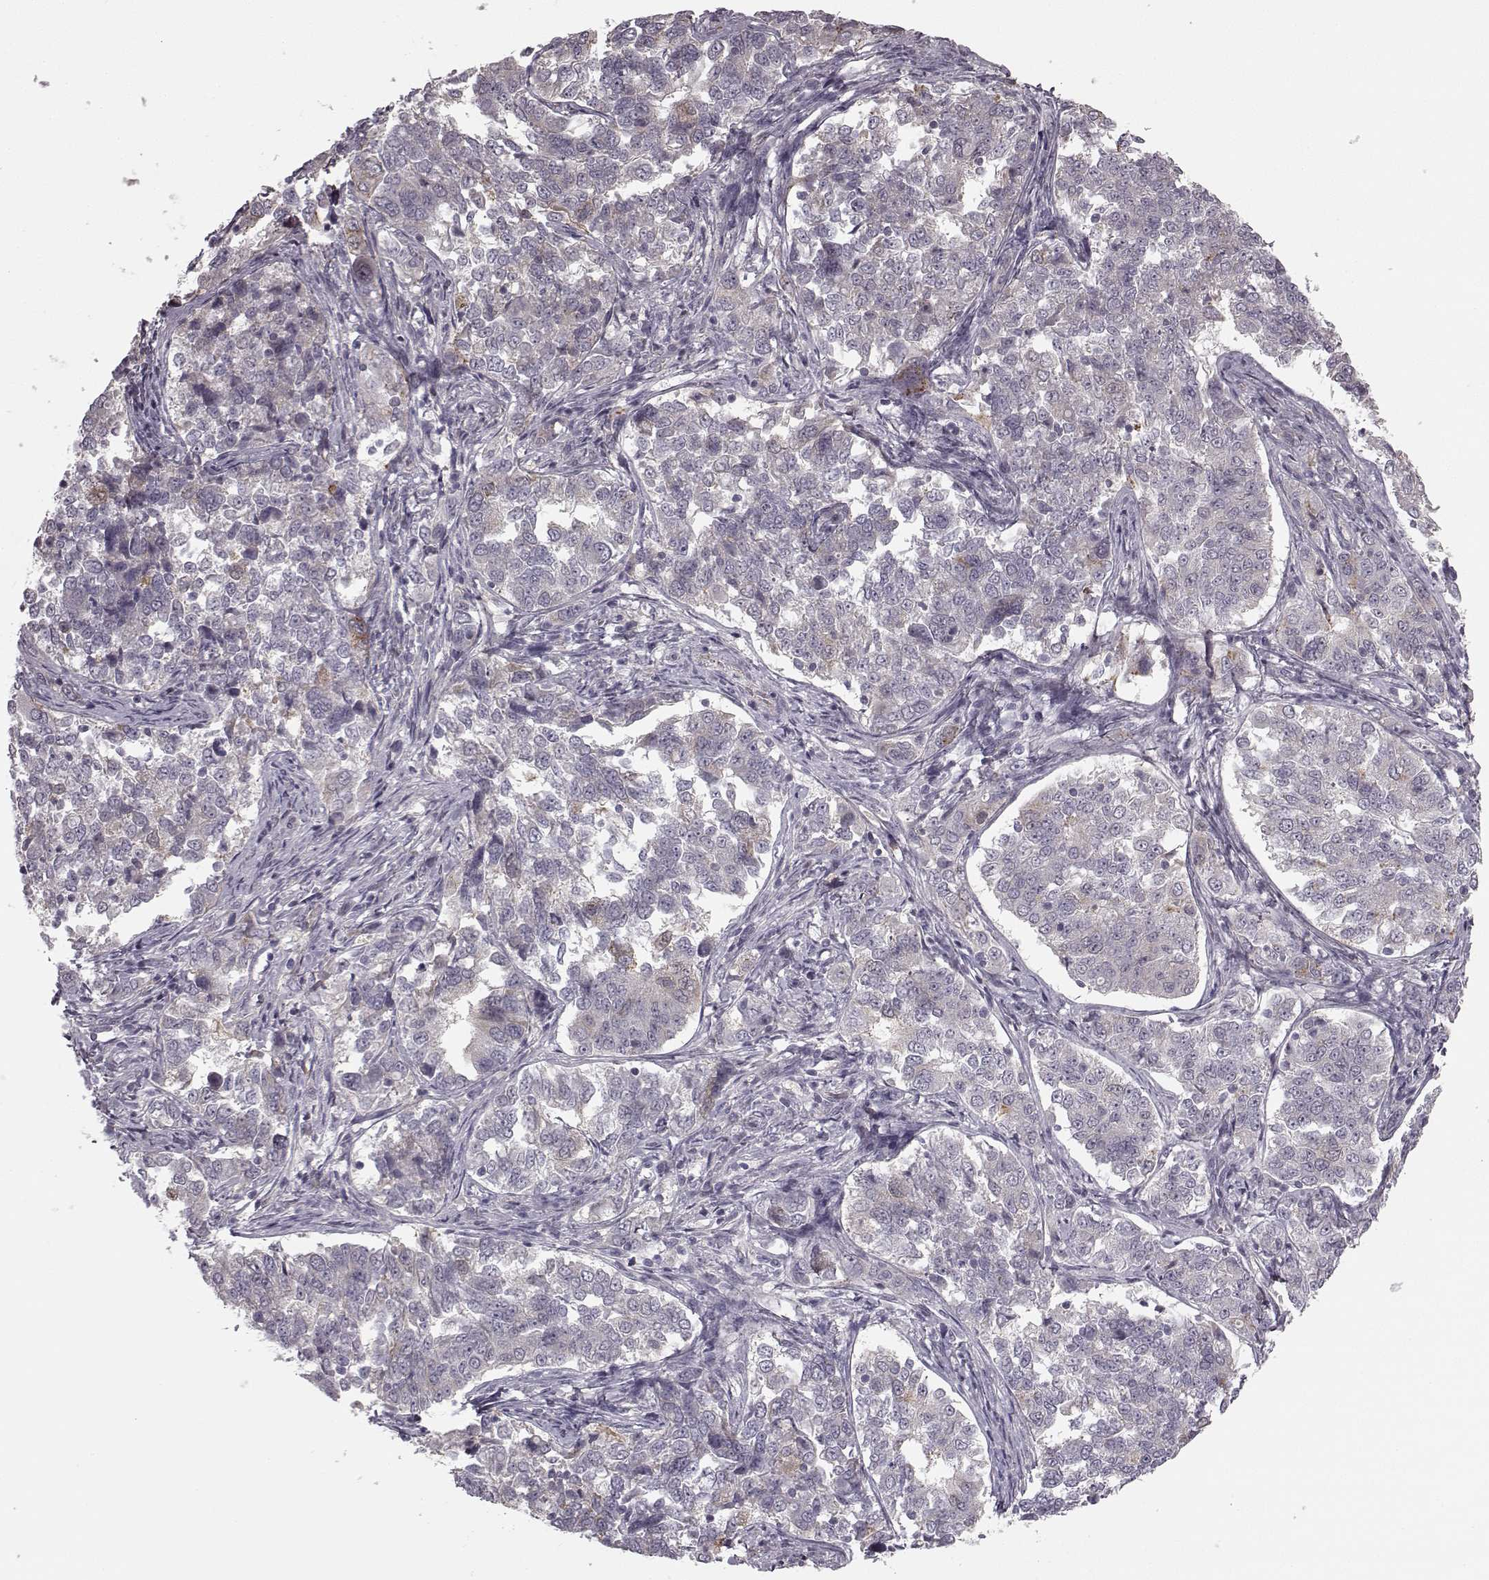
{"staining": {"intensity": "weak", "quantity": "<25%", "location": "cytoplasmic/membranous"}, "tissue": "endometrial cancer", "cell_type": "Tumor cells", "image_type": "cancer", "snomed": [{"axis": "morphology", "description": "Adenocarcinoma, NOS"}, {"axis": "topography", "description": "Endometrium"}], "caption": "Adenocarcinoma (endometrial) was stained to show a protein in brown. There is no significant expression in tumor cells.", "gene": "HMMR", "patient": {"sex": "female", "age": 43}}